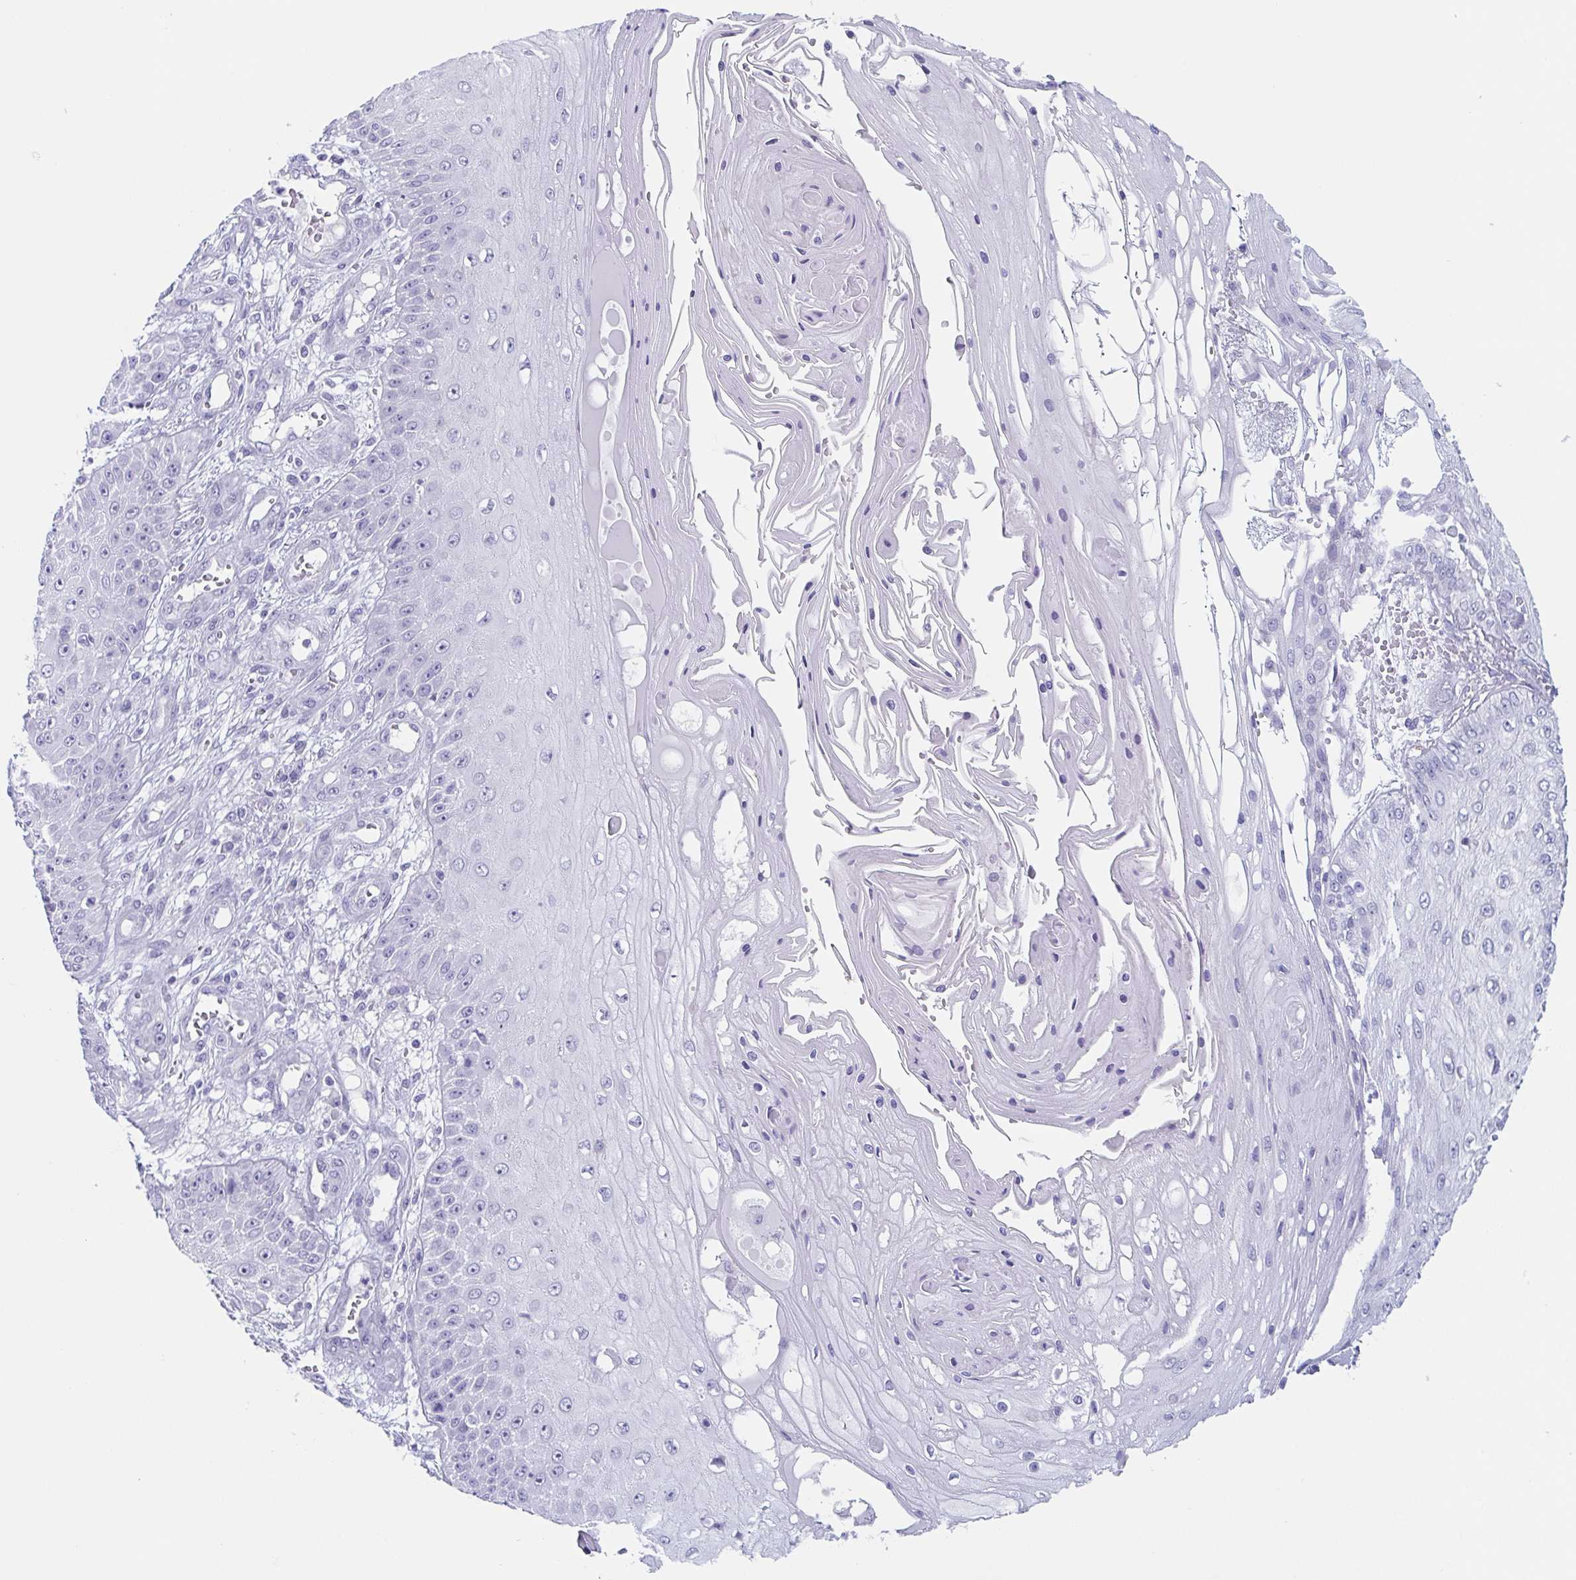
{"staining": {"intensity": "negative", "quantity": "none", "location": "none"}, "tissue": "skin cancer", "cell_type": "Tumor cells", "image_type": "cancer", "snomed": [{"axis": "morphology", "description": "Squamous cell carcinoma, NOS"}, {"axis": "topography", "description": "Skin"}], "caption": "Immunohistochemistry image of neoplastic tissue: human skin squamous cell carcinoma stained with DAB (3,3'-diaminobenzidine) reveals no significant protein staining in tumor cells. (DAB (3,3'-diaminobenzidine) immunohistochemistry, high magnification).", "gene": "TAGLN3", "patient": {"sex": "male", "age": 70}}